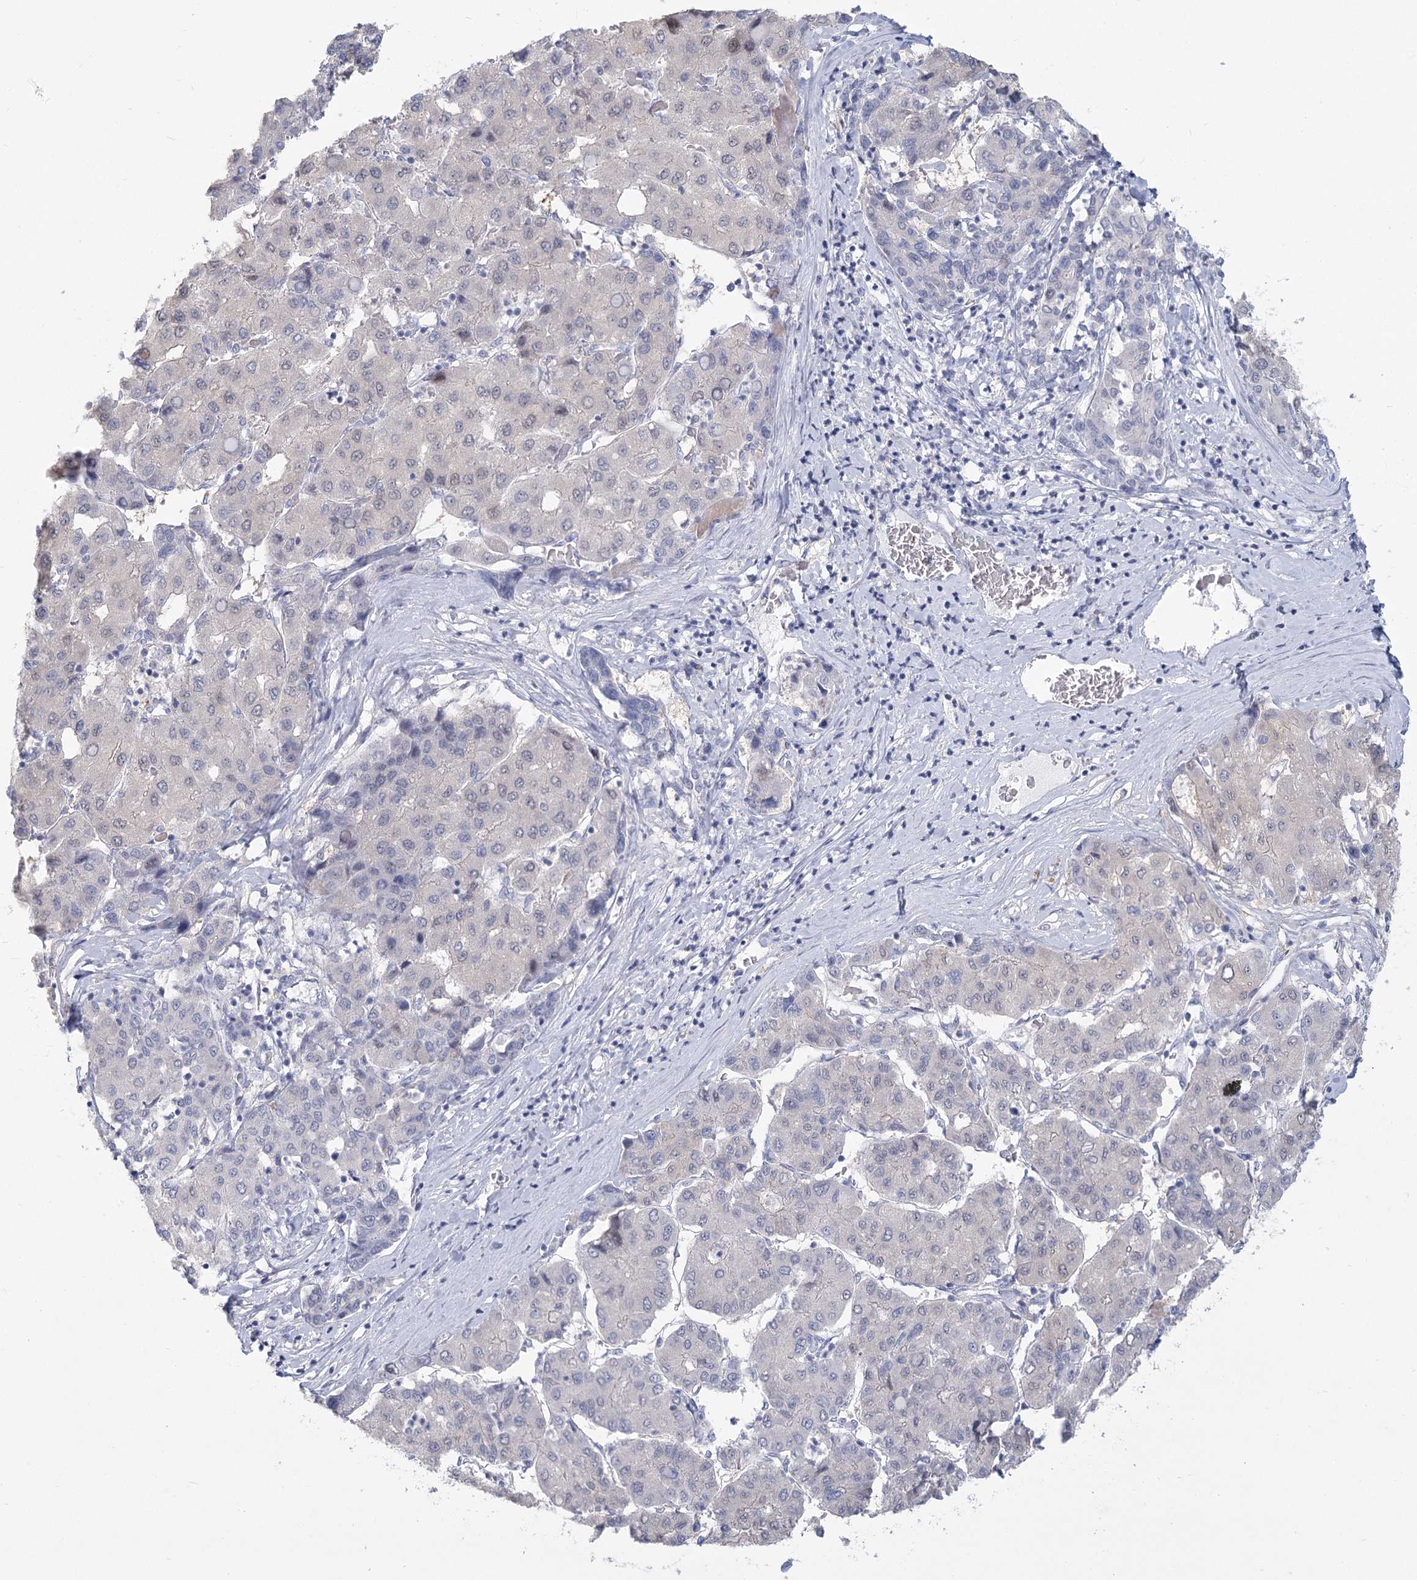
{"staining": {"intensity": "negative", "quantity": "none", "location": "none"}, "tissue": "liver cancer", "cell_type": "Tumor cells", "image_type": "cancer", "snomed": [{"axis": "morphology", "description": "Carcinoma, Hepatocellular, NOS"}, {"axis": "topography", "description": "Liver"}], "caption": "There is no significant staining in tumor cells of liver cancer.", "gene": "CNTLN", "patient": {"sex": "male", "age": 65}}